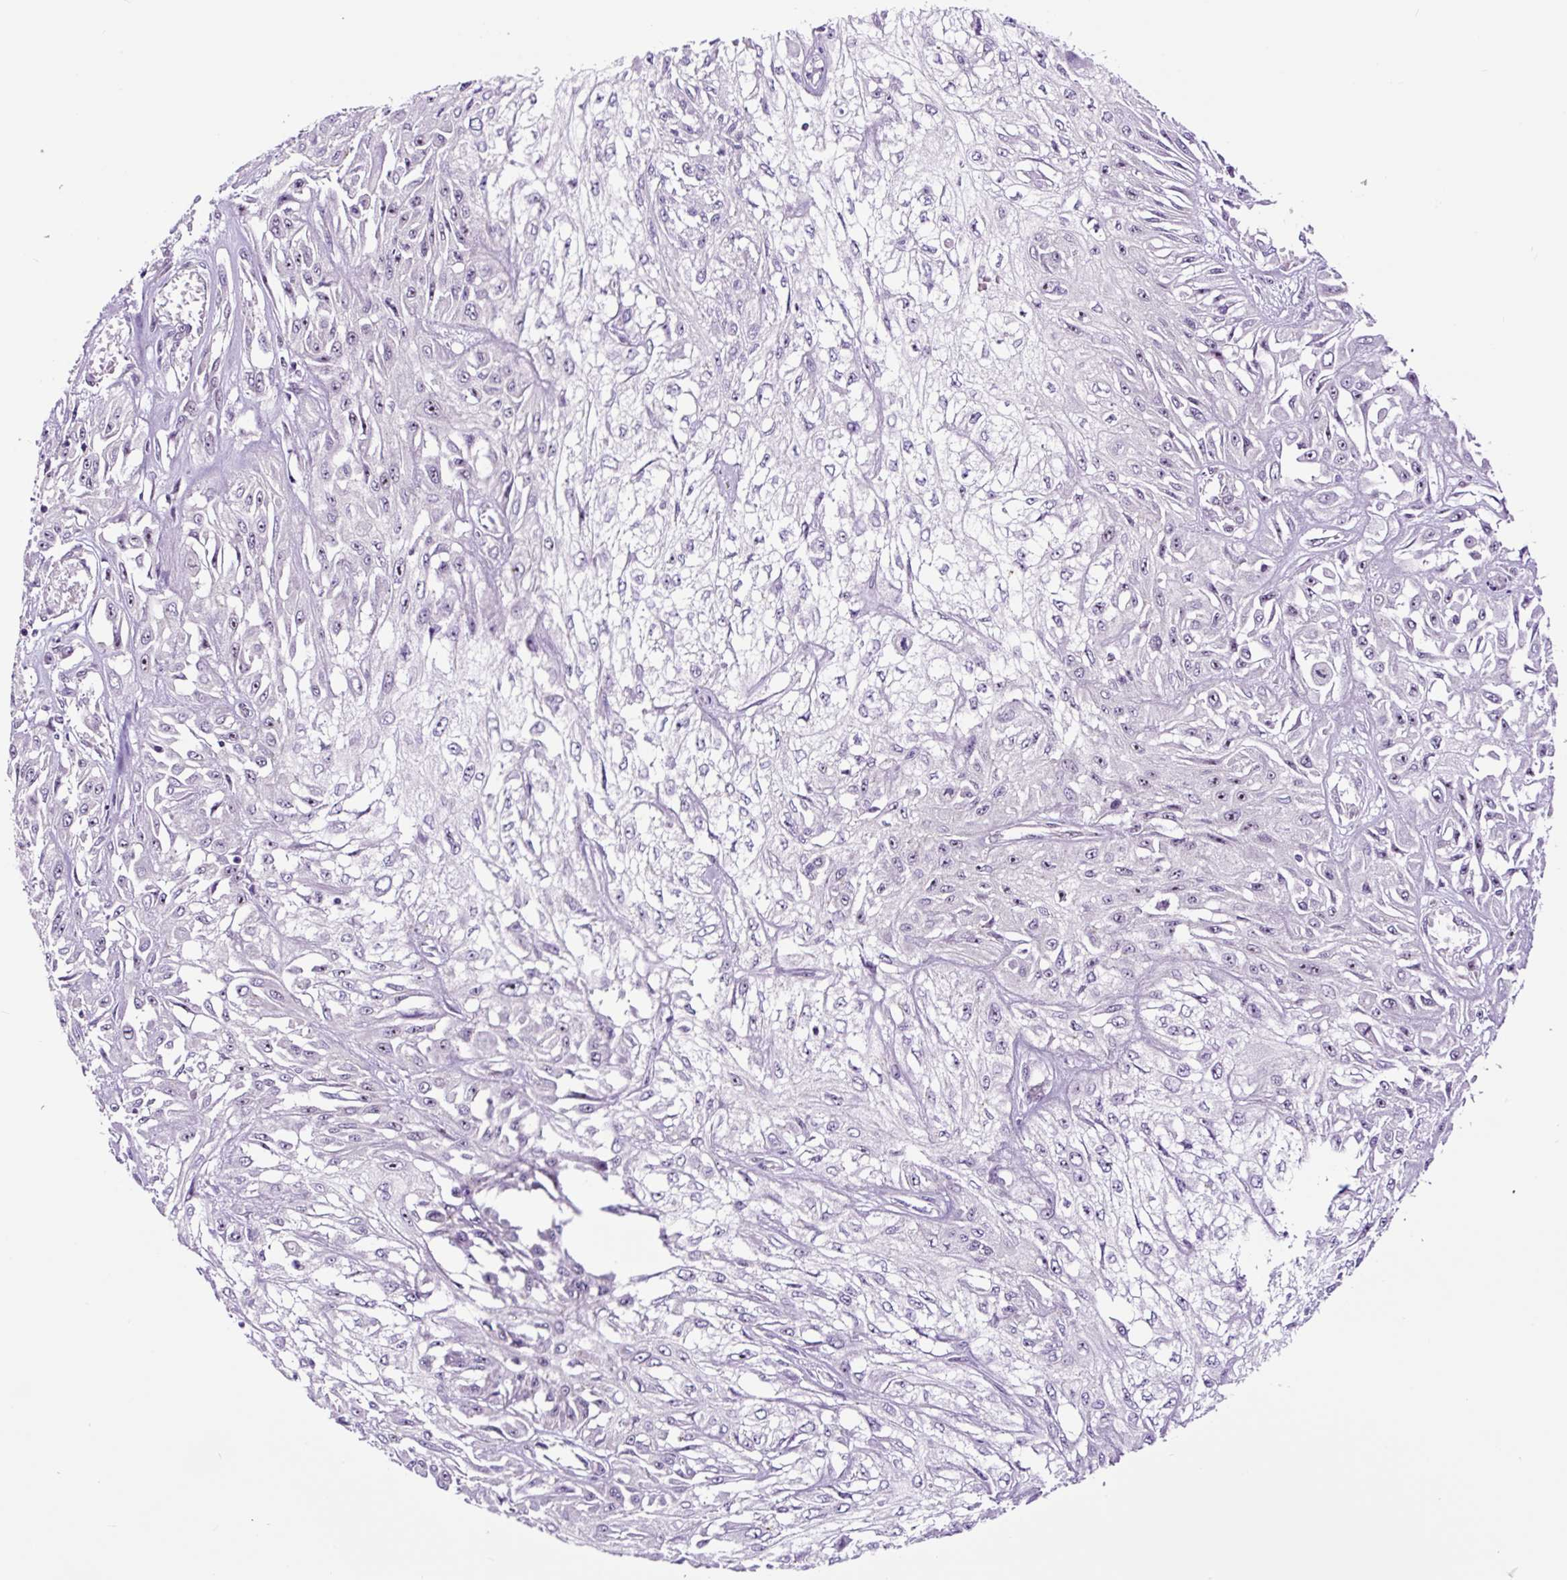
{"staining": {"intensity": "negative", "quantity": "none", "location": "none"}, "tissue": "skin cancer", "cell_type": "Tumor cells", "image_type": "cancer", "snomed": [{"axis": "morphology", "description": "Squamous cell carcinoma, NOS"}, {"axis": "morphology", "description": "Squamous cell carcinoma, metastatic, NOS"}, {"axis": "topography", "description": "Skin"}, {"axis": "topography", "description": "Lymph node"}], "caption": "Immunohistochemistry (IHC) photomicrograph of metastatic squamous cell carcinoma (skin) stained for a protein (brown), which displays no positivity in tumor cells.", "gene": "NOM1", "patient": {"sex": "male", "age": 75}}